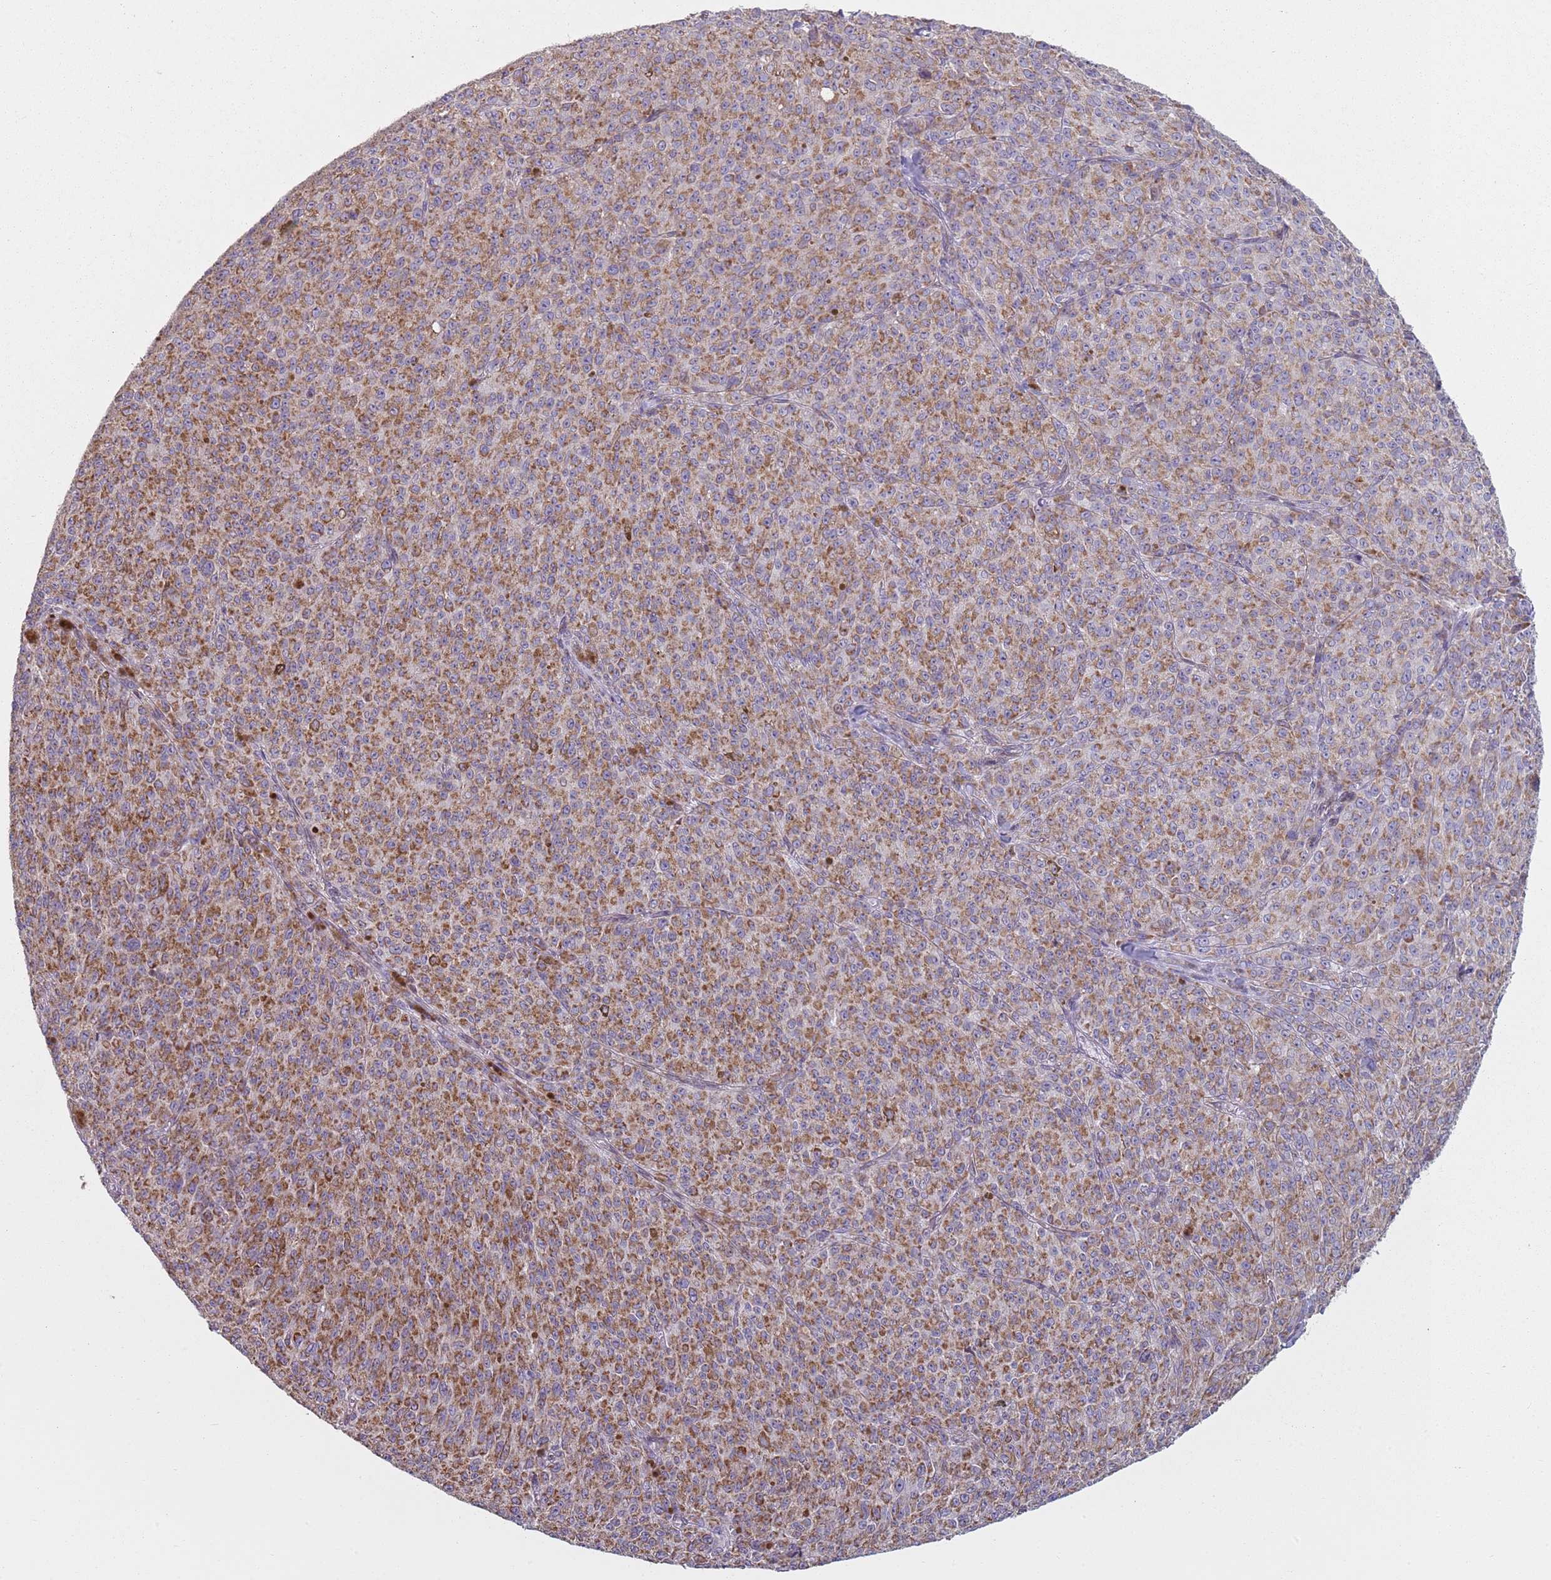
{"staining": {"intensity": "moderate", "quantity": ">75%", "location": "cytoplasmic/membranous"}, "tissue": "melanoma", "cell_type": "Tumor cells", "image_type": "cancer", "snomed": [{"axis": "morphology", "description": "Malignant melanoma, NOS"}, {"axis": "topography", "description": "Skin"}], "caption": "Protein expression analysis of malignant melanoma exhibits moderate cytoplasmic/membranous positivity in about >75% of tumor cells.", "gene": "GAS8", "patient": {"sex": "female", "age": 52}}